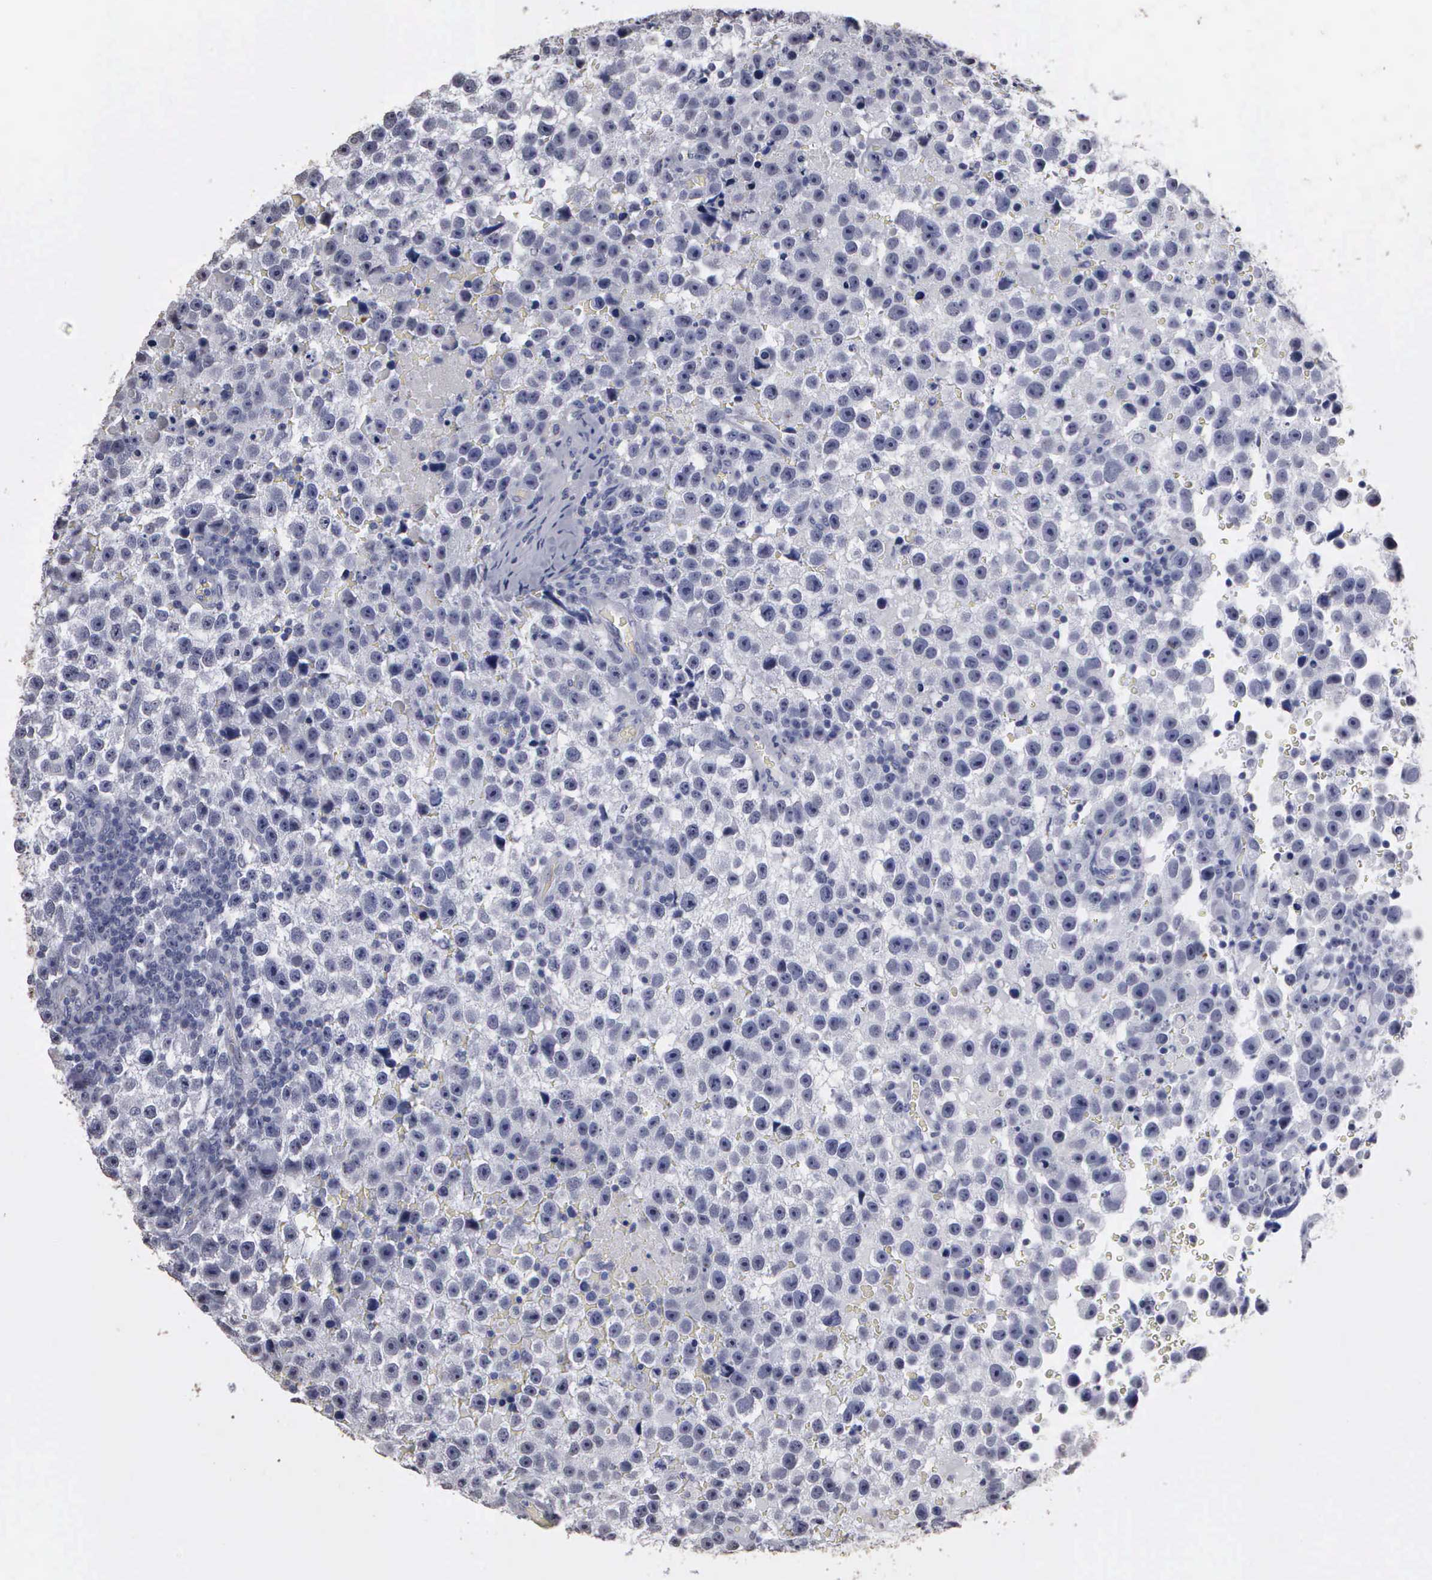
{"staining": {"intensity": "negative", "quantity": "none", "location": "none"}, "tissue": "testis cancer", "cell_type": "Tumor cells", "image_type": "cancer", "snomed": [{"axis": "morphology", "description": "Seminoma, NOS"}, {"axis": "topography", "description": "Testis"}], "caption": "Immunohistochemistry histopathology image of neoplastic tissue: human testis seminoma stained with DAB (3,3'-diaminobenzidine) demonstrates no significant protein positivity in tumor cells.", "gene": "UPB1", "patient": {"sex": "male", "age": 33}}